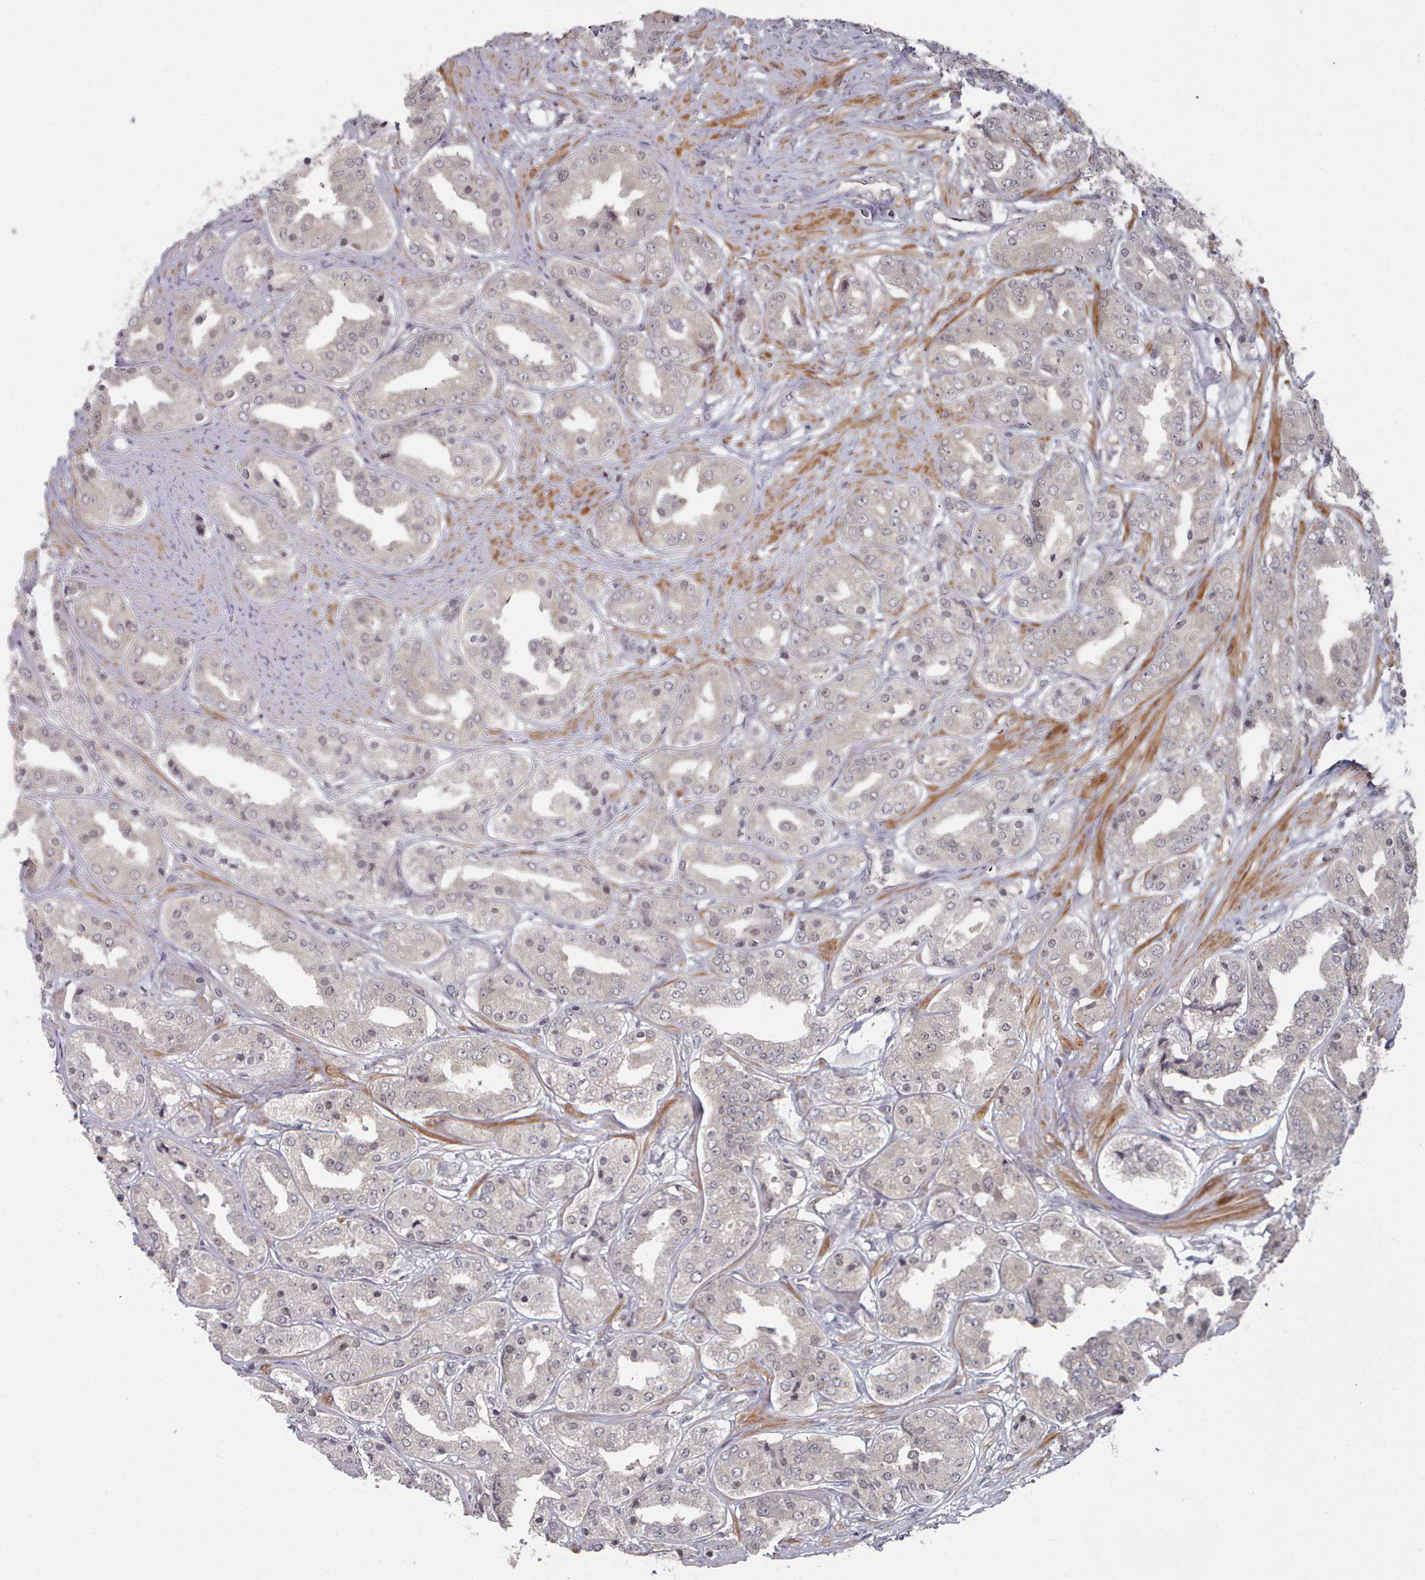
{"staining": {"intensity": "negative", "quantity": "none", "location": "none"}, "tissue": "prostate cancer", "cell_type": "Tumor cells", "image_type": "cancer", "snomed": [{"axis": "morphology", "description": "Adenocarcinoma, High grade"}, {"axis": "topography", "description": "Prostate"}], "caption": "The immunohistochemistry (IHC) photomicrograph has no significant staining in tumor cells of prostate cancer tissue.", "gene": "HYAL3", "patient": {"sex": "male", "age": 63}}